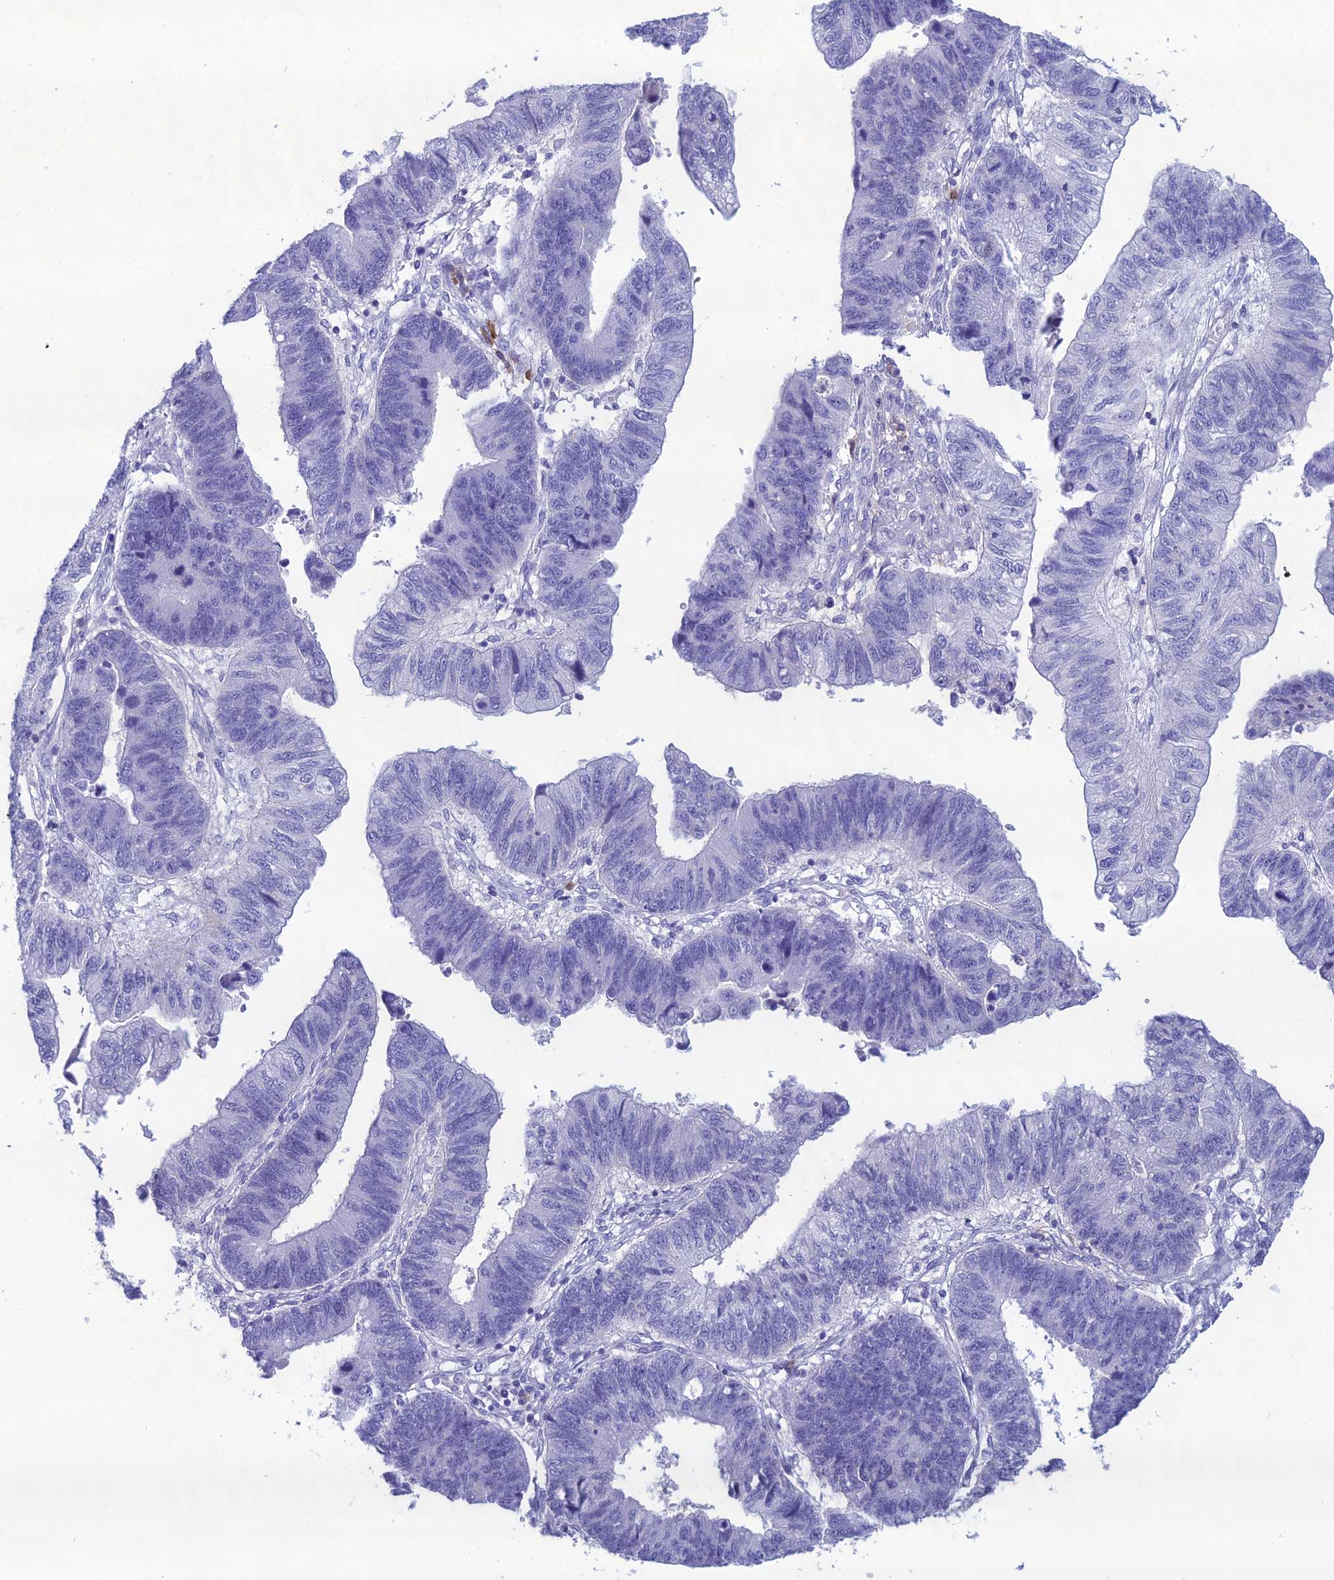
{"staining": {"intensity": "negative", "quantity": "none", "location": "none"}, "tissue": "stomach cancer", "cell_type": "Tumor cells", "image_type": "cancer", "snomed": [{"axis": "morphology", "description": "Adenocarcinoma, NOS"}, {"axis": "topography", "description": "Stomach"}], "caption": "High magnification brightfield microscopy of stomach adenocarcinoma stained with DAB (3,3'-diaminobenzidine) (brown) and counterstained with hematoxylin (blue): tumor cells show no significant staining.", "gene": "CRB2", "patient": {"sex": "male", "age": 59}}